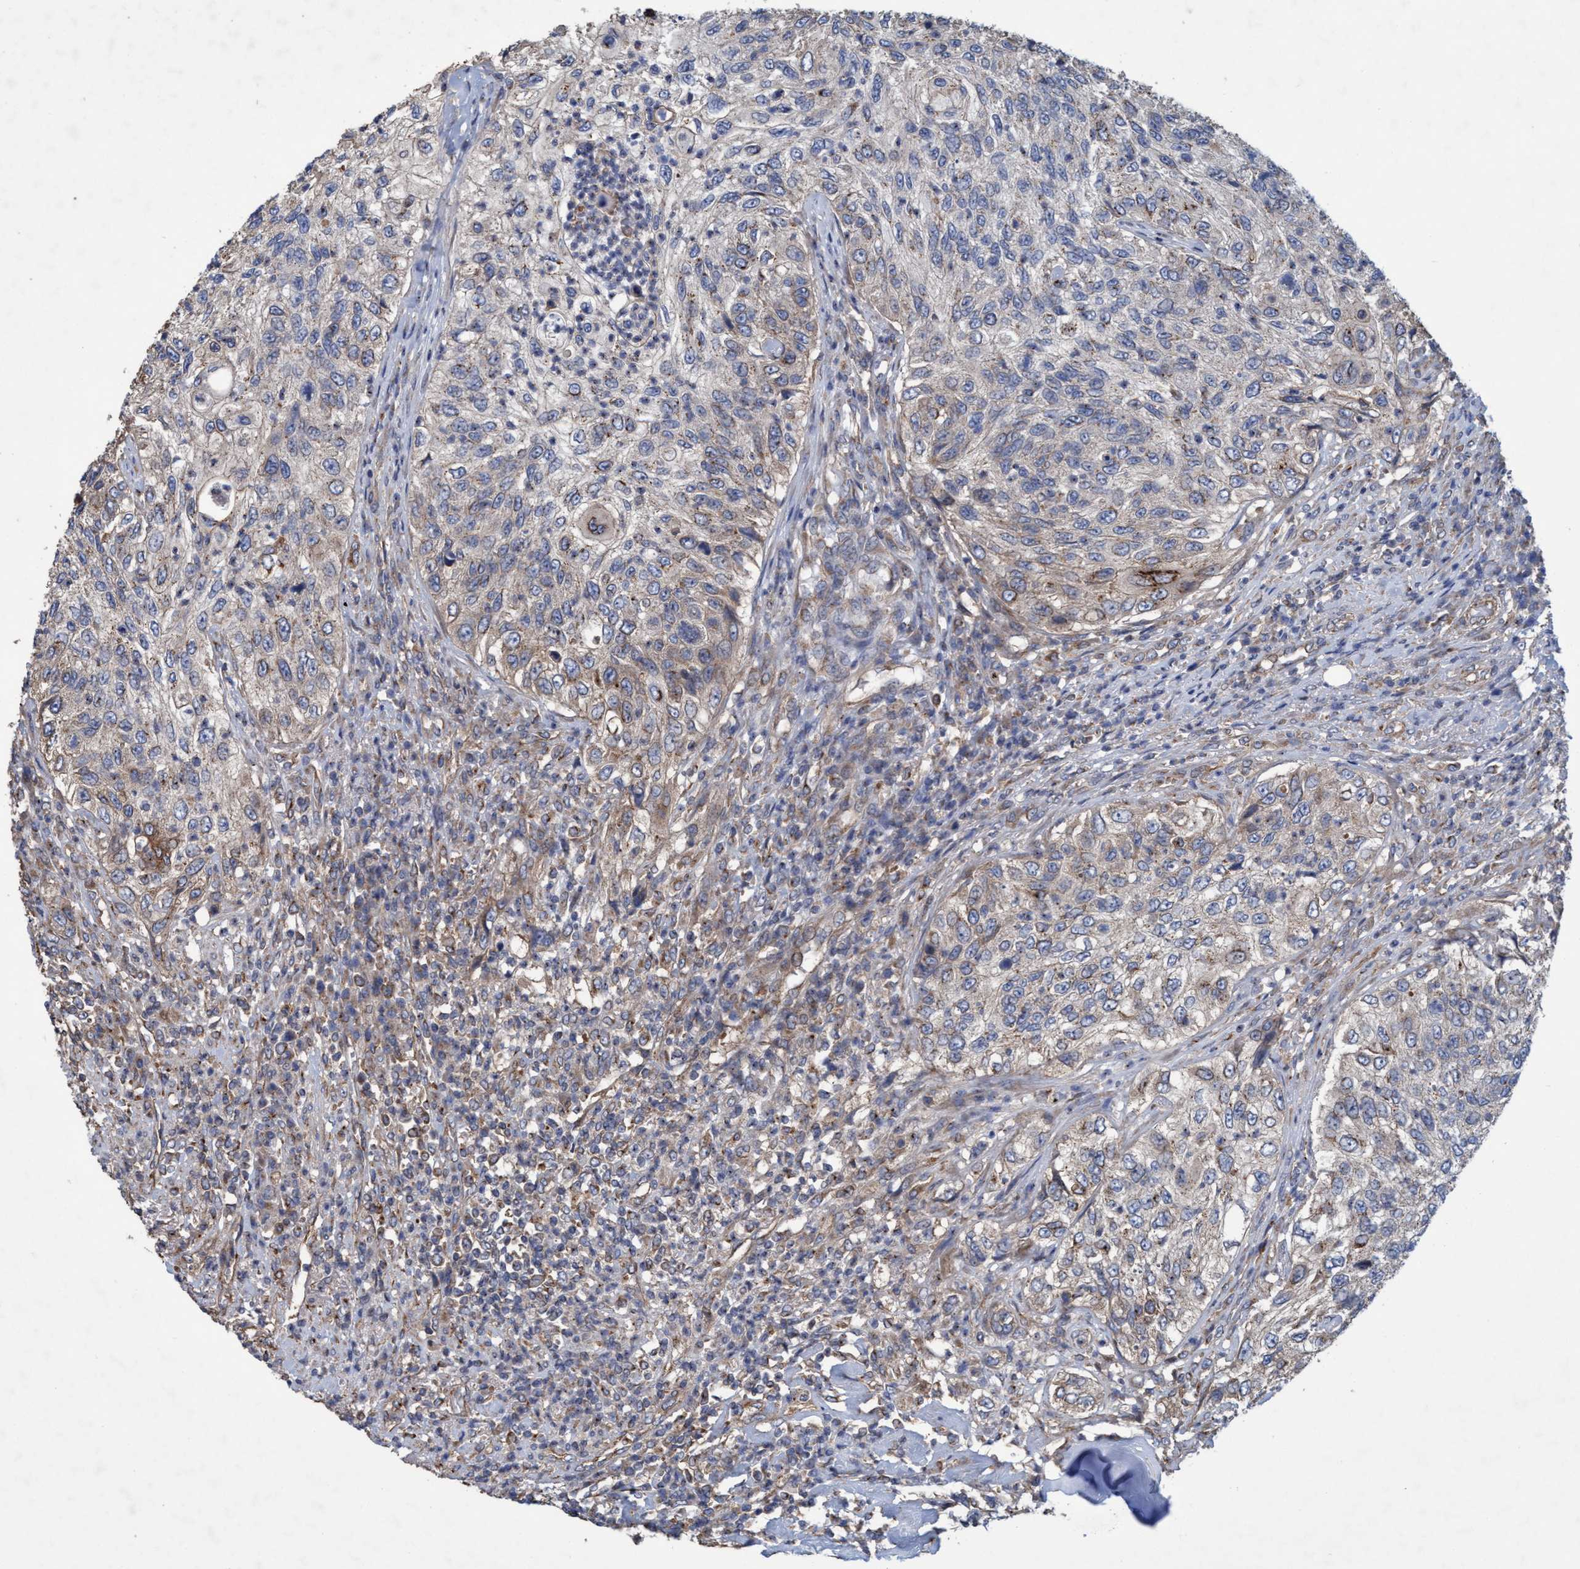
{"staining": {"intensity": "weak", "quantity": "25%-75%", "location": "cytoplasmic/membranous"}, "tissue": "urothelial cancer", "cell_type": "Tumor cells", "image_type": "cancer", "snomed": [{"axis": "morphology", "description": "Urothelial carcinoma, High grade"}, {"axis": "topography", "description": "Urinary bladder"}], "caption": "Protein staining demonstrates weak cytoplasmic/membranous positivity in approximately 25%-75% of tumor cells in urothelial carcinoma (high-grade). (DAB (3,3'-diaminobenzidine) = brown stain, brightfield microscopy at high magnification).", "gene": "BICD2", "patient": {"sex": "female", "age": 60}}